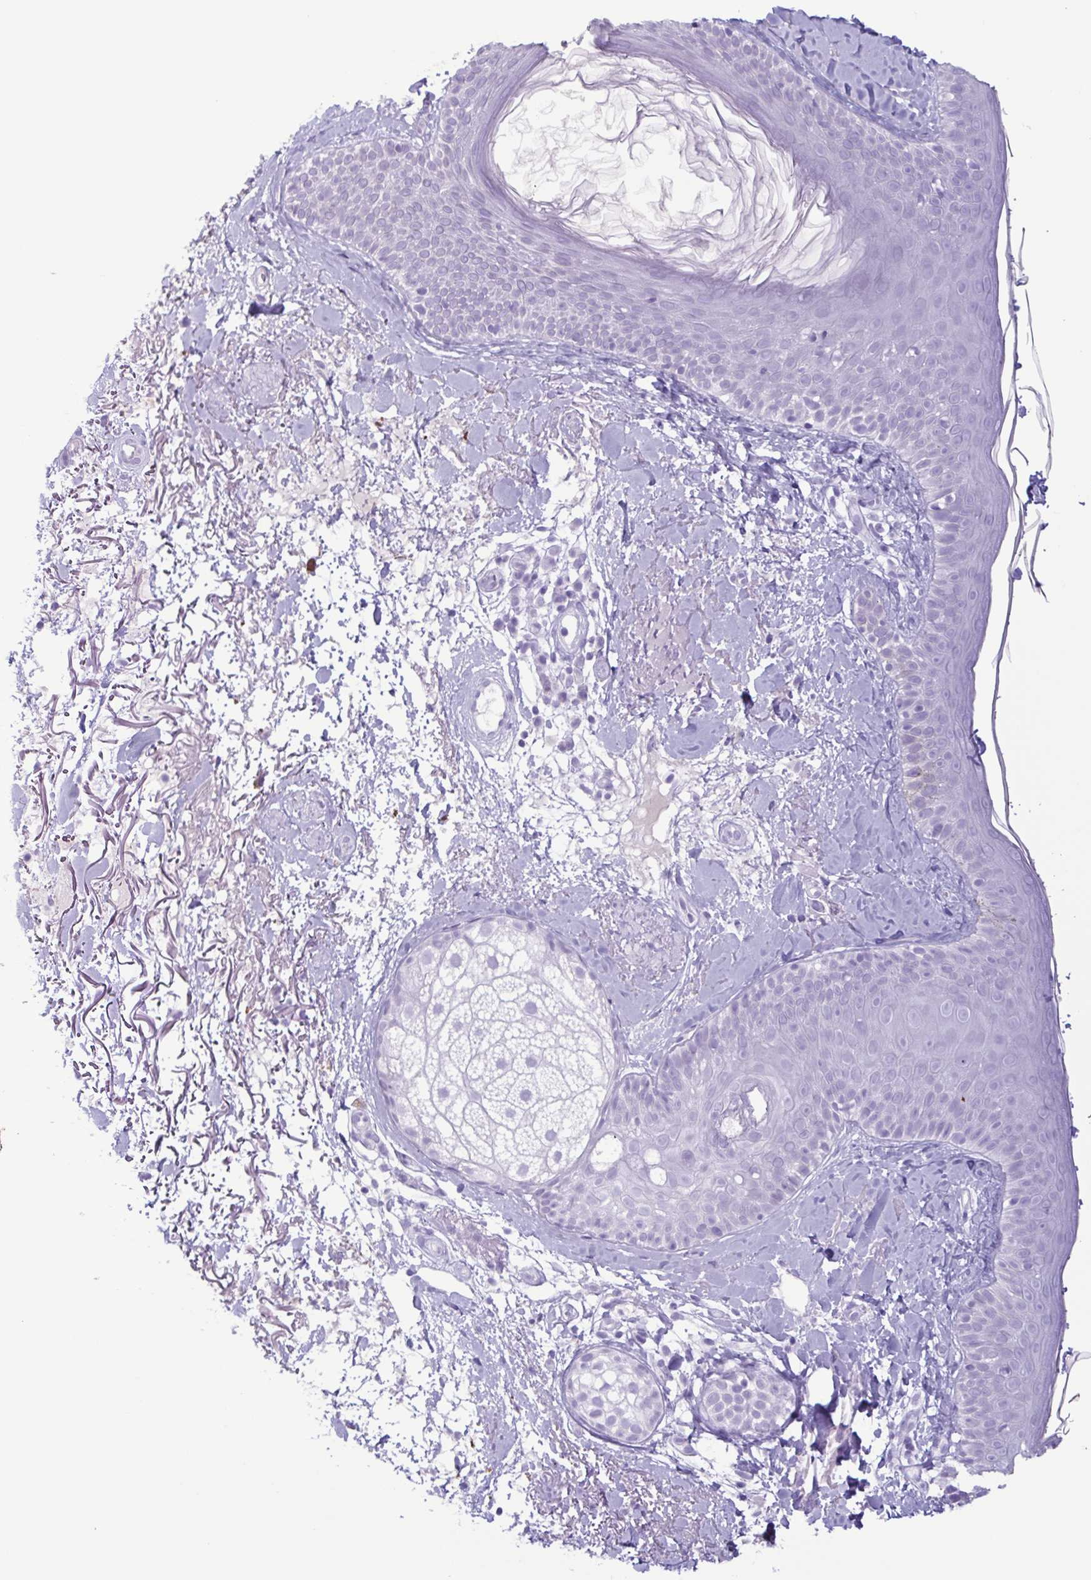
{"staining": {"intensity": "negative", "quantity": "none", "location": "none"}, "tissue": "skin", "cell_type": "Fibroblasts", "image_type": "normal", "snomed": [{"axis": "morphology", "description": "Normal tissue, NOS"}, {"axis": "topography", "description": "Skin"}], "caption": "This is an immunohistochemistry image of unremarkable skin. There is no expression in fibroblasts.", "gene": "LTF", "patient": {"sex": "male", "age": 73}}